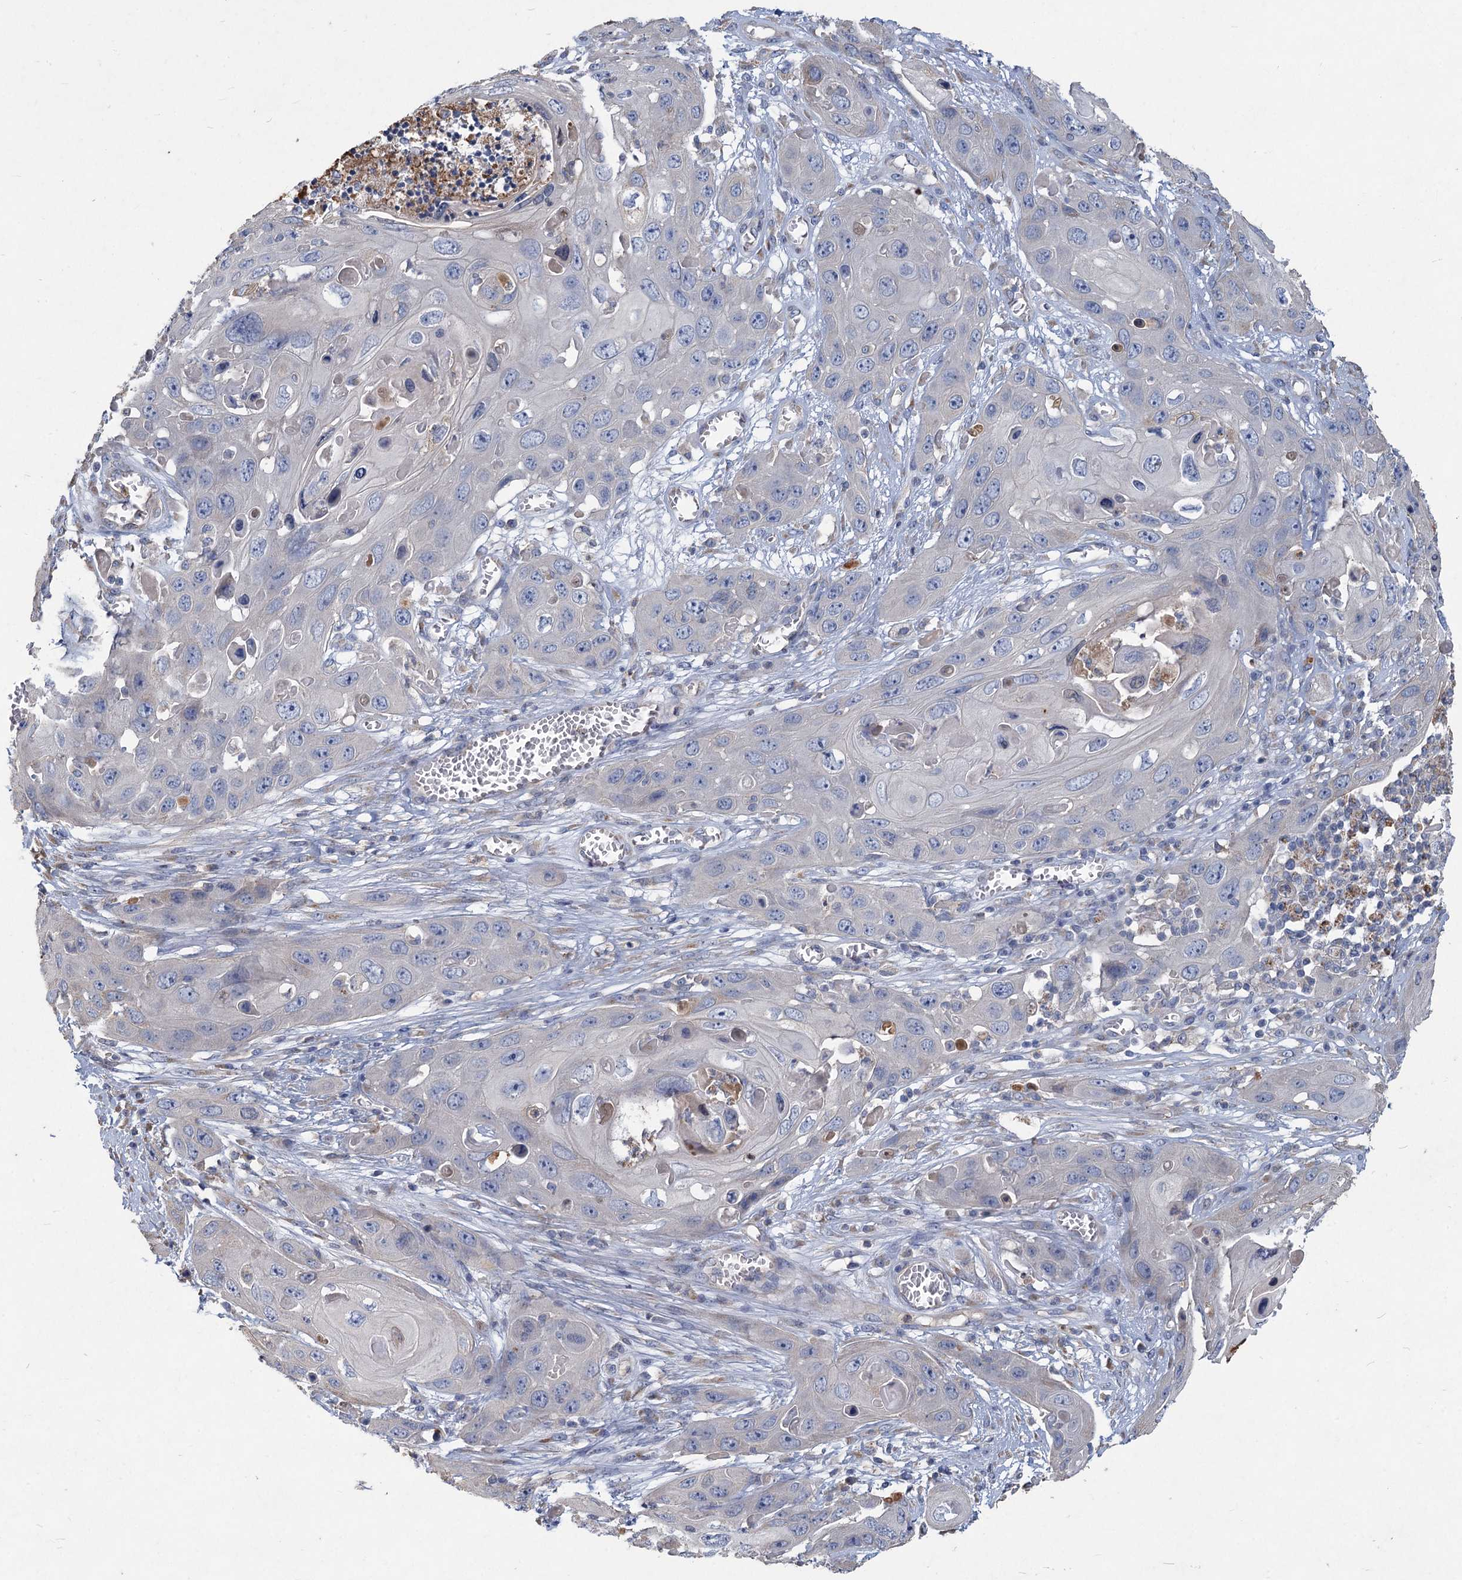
{"staining": {"intensity": "negative", "quantity": "none", "location": "none"}, "tissue": "skin cancer", "cell_type": "Tumor cells", "image_type": "cancer", "snomed": [{"axis": "morphology", "description": "Squamous cell carcinoma, NOS"}, {"axis": "topography", "description": "Skin"}], "caption": "Skin cancer (squamous cell carcinoma) stained for a protein using IHC exhibits no positivity tumor cells.", "gene": "HES2", "patient": {"sex": "male", "age": 55}}